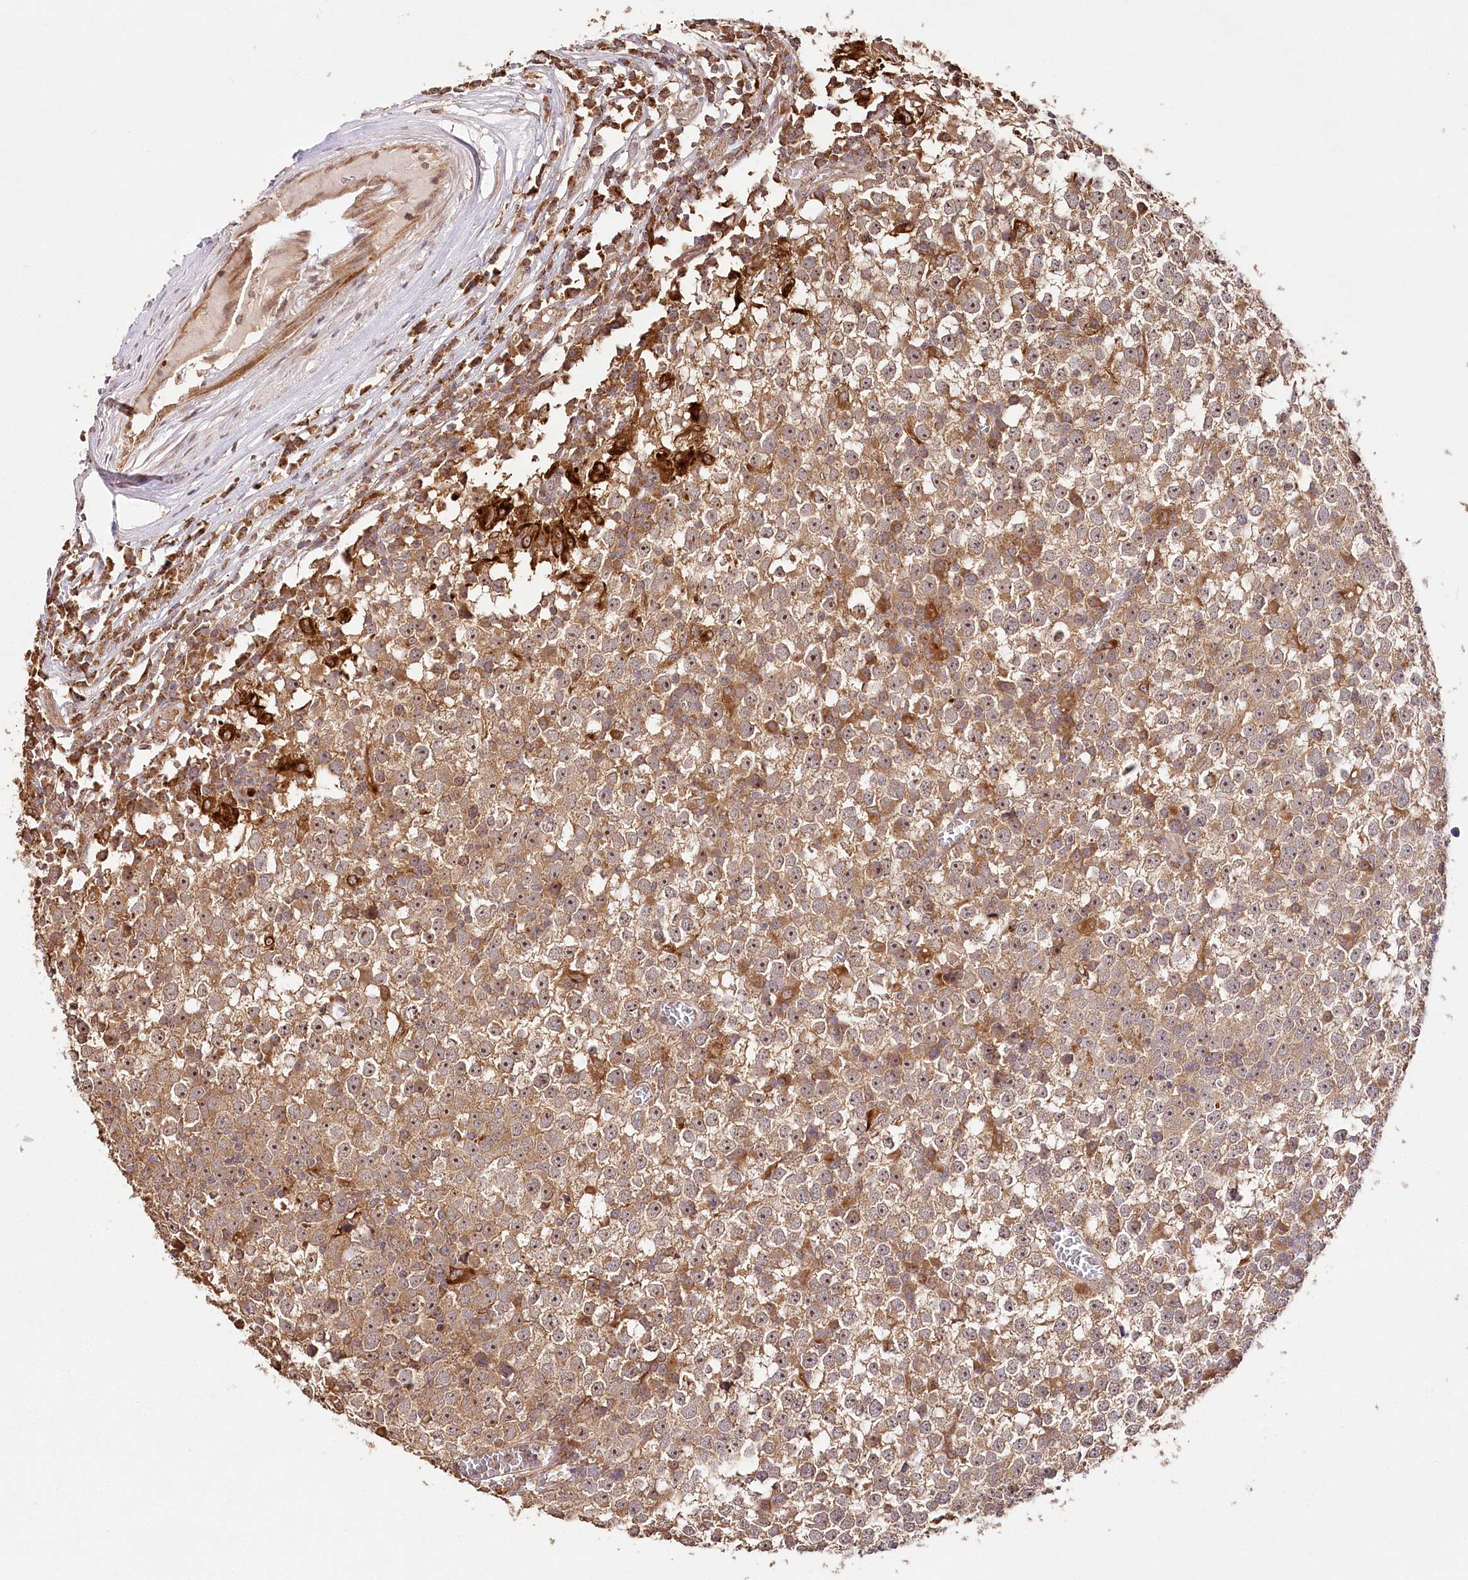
{"staining": {"intensity": "moderate", "quantity": ">75%", "location": "cytoplasmic/membranous,nuclear"}, "tissue": "testis cancer", "cell_type": "Tumor cells", "image_type": "cancer", "snomed": [{"axis": "morphology", "description": "Seminoma, NOS"}, {"axis": "topography", "description": "Testis"}], "caption": "Tumor cells show medium levels of moderate cytoplasmic/membranous and nuclear staining in approximately >75% of cells in human testis seminoma.", "gene": "DMXL1", "patient": {"sex": "male", "age": 65}}